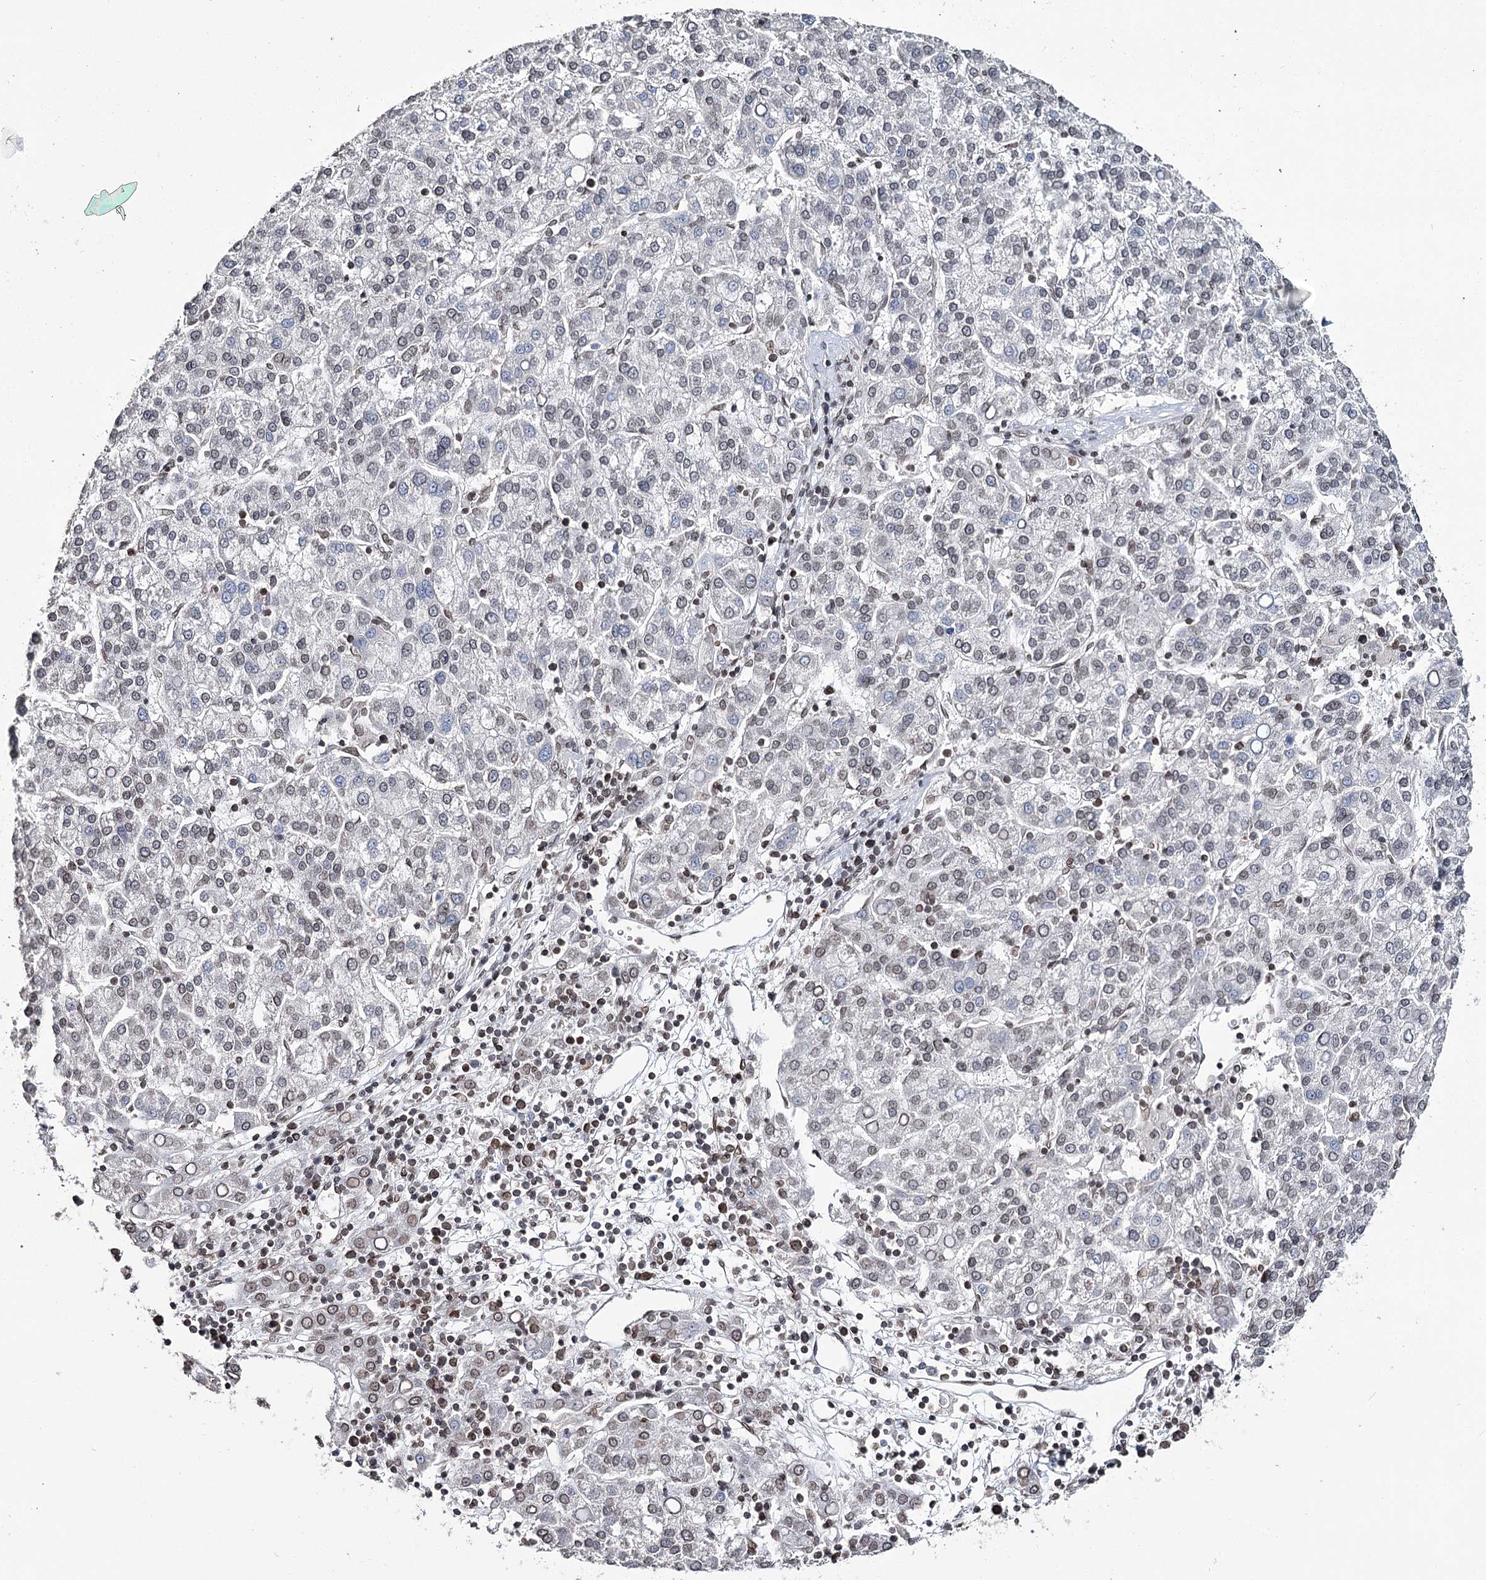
{"staining": {"intensity": "weak", "quantity": "25%-75%", "location": "cytoplasmic/membranous,nuclear"}, "tissue": "liver cancer", "cell_type": "Tumor cells", "image_type": "cancer", "snomed": [{"axis": "morphology", "description": "Carcinoma, Hepatocellular, NOS"}, {"axis": "topography", "description": "Liver"}], "caption": "Protein expression analysis of liver cancer (hepatocellular carcinoma) shows weak cytoplasmic/membranous and nuclear expression in about 25%-75% of tumor cells. Using DAB (brown) and hematoxylin (blue) stains, captured at high magnification using brightfield microscopy.", "gene": "KIAA0930", "patient": {"sex": "female", "age": 58}}